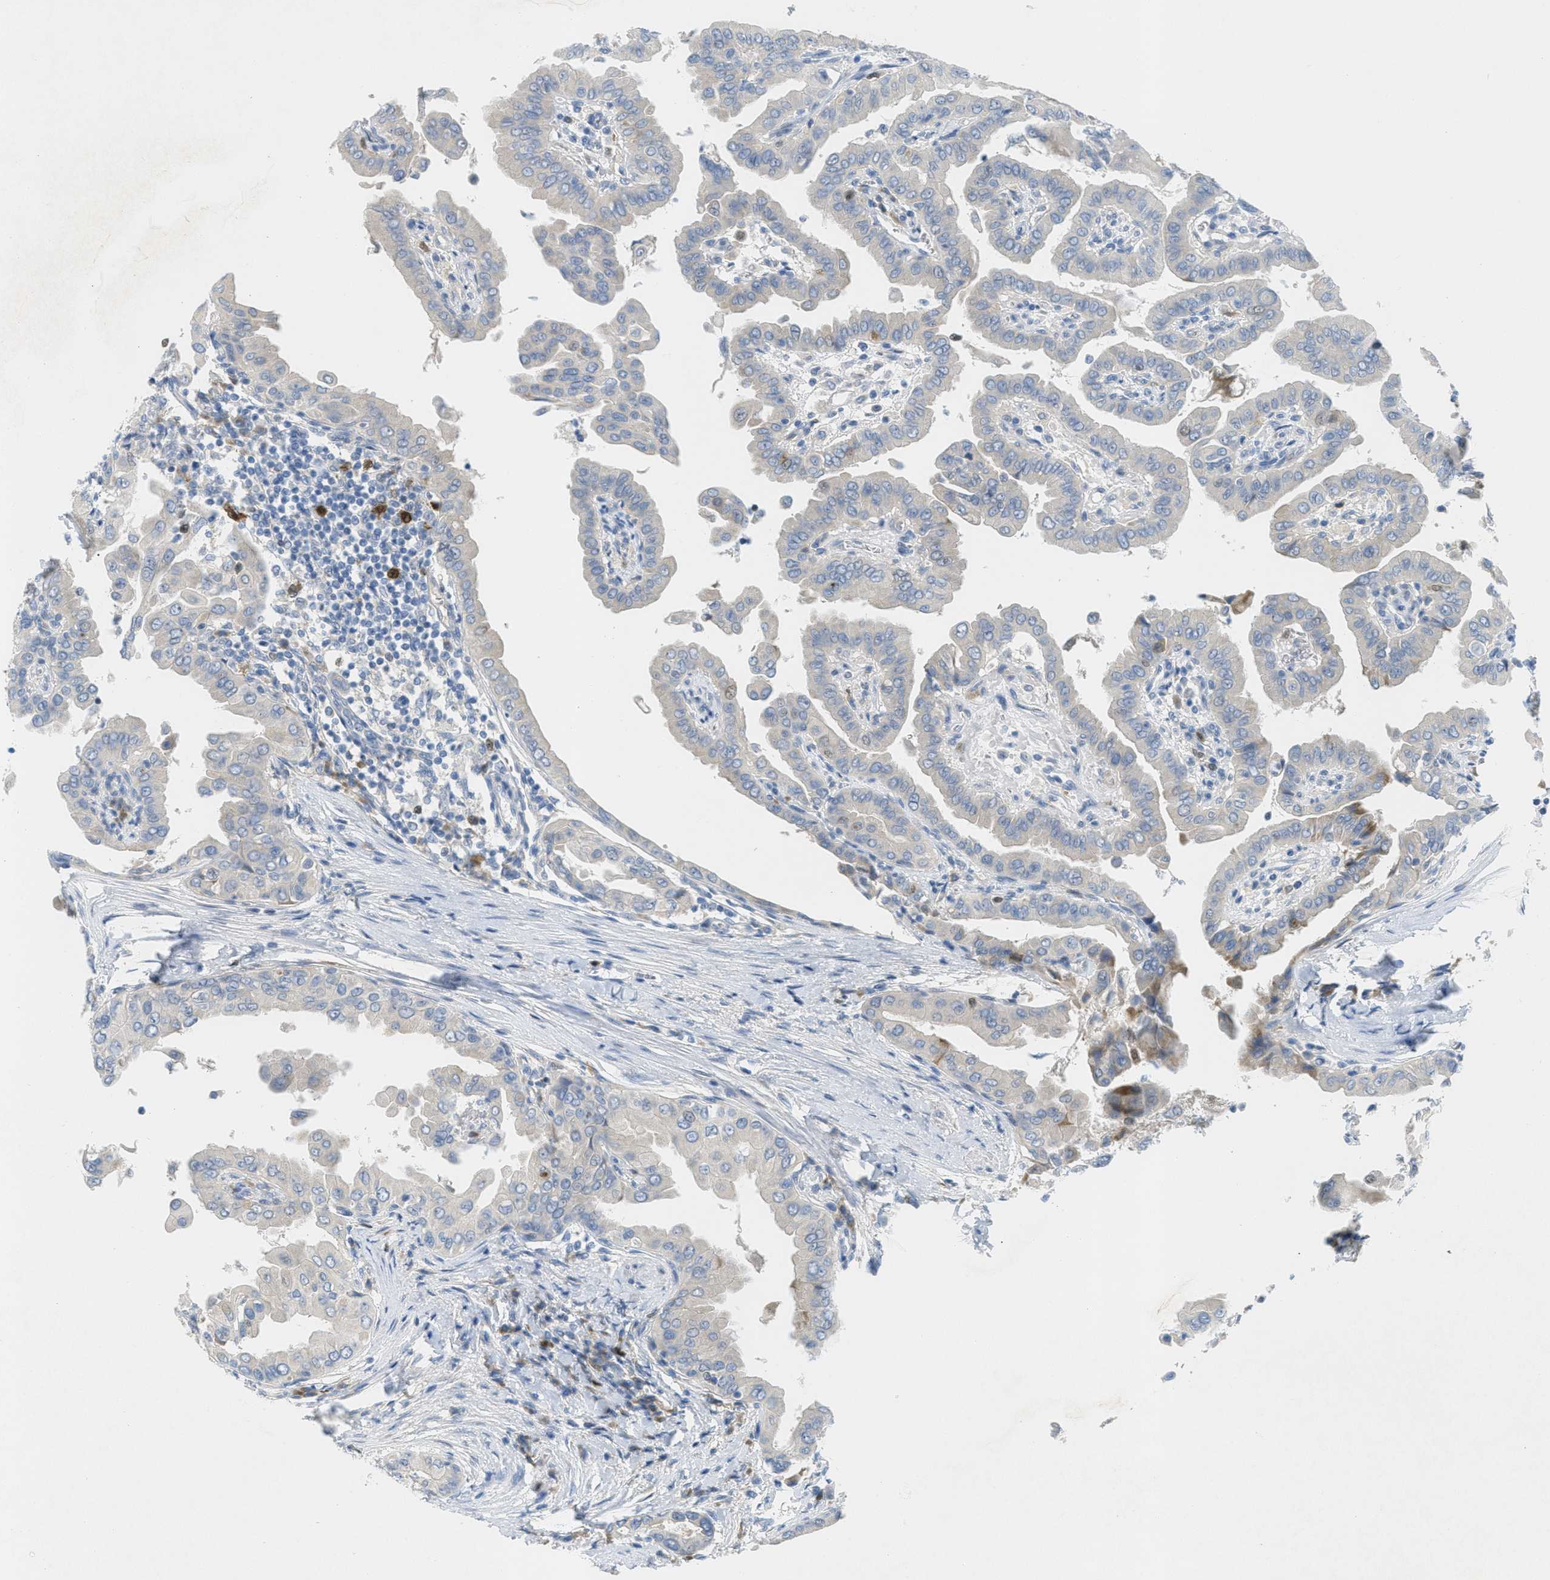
{"staining": {"intensity": "weak", "quantity": "<25%", "location": "cytoplasmic/membranous"}, "tissue": "thyroid cancer", "cell_type": "Tumor cells", "image_type": "cancer", "snomed": [{"axis": "morphology", "description": "Papillary adenocarcinoma, NOS"}, {"axis": "topography", "description": "Thyroid gland"}], "caption": "Immunohistochemistry image of human thyroid cancer (papillary adenocarcinoma) stained for a protein (brown), which exhibits no staining in tumor cells.", "gene": "ORC6", "patient": {"sex": "male", "age": 33}}